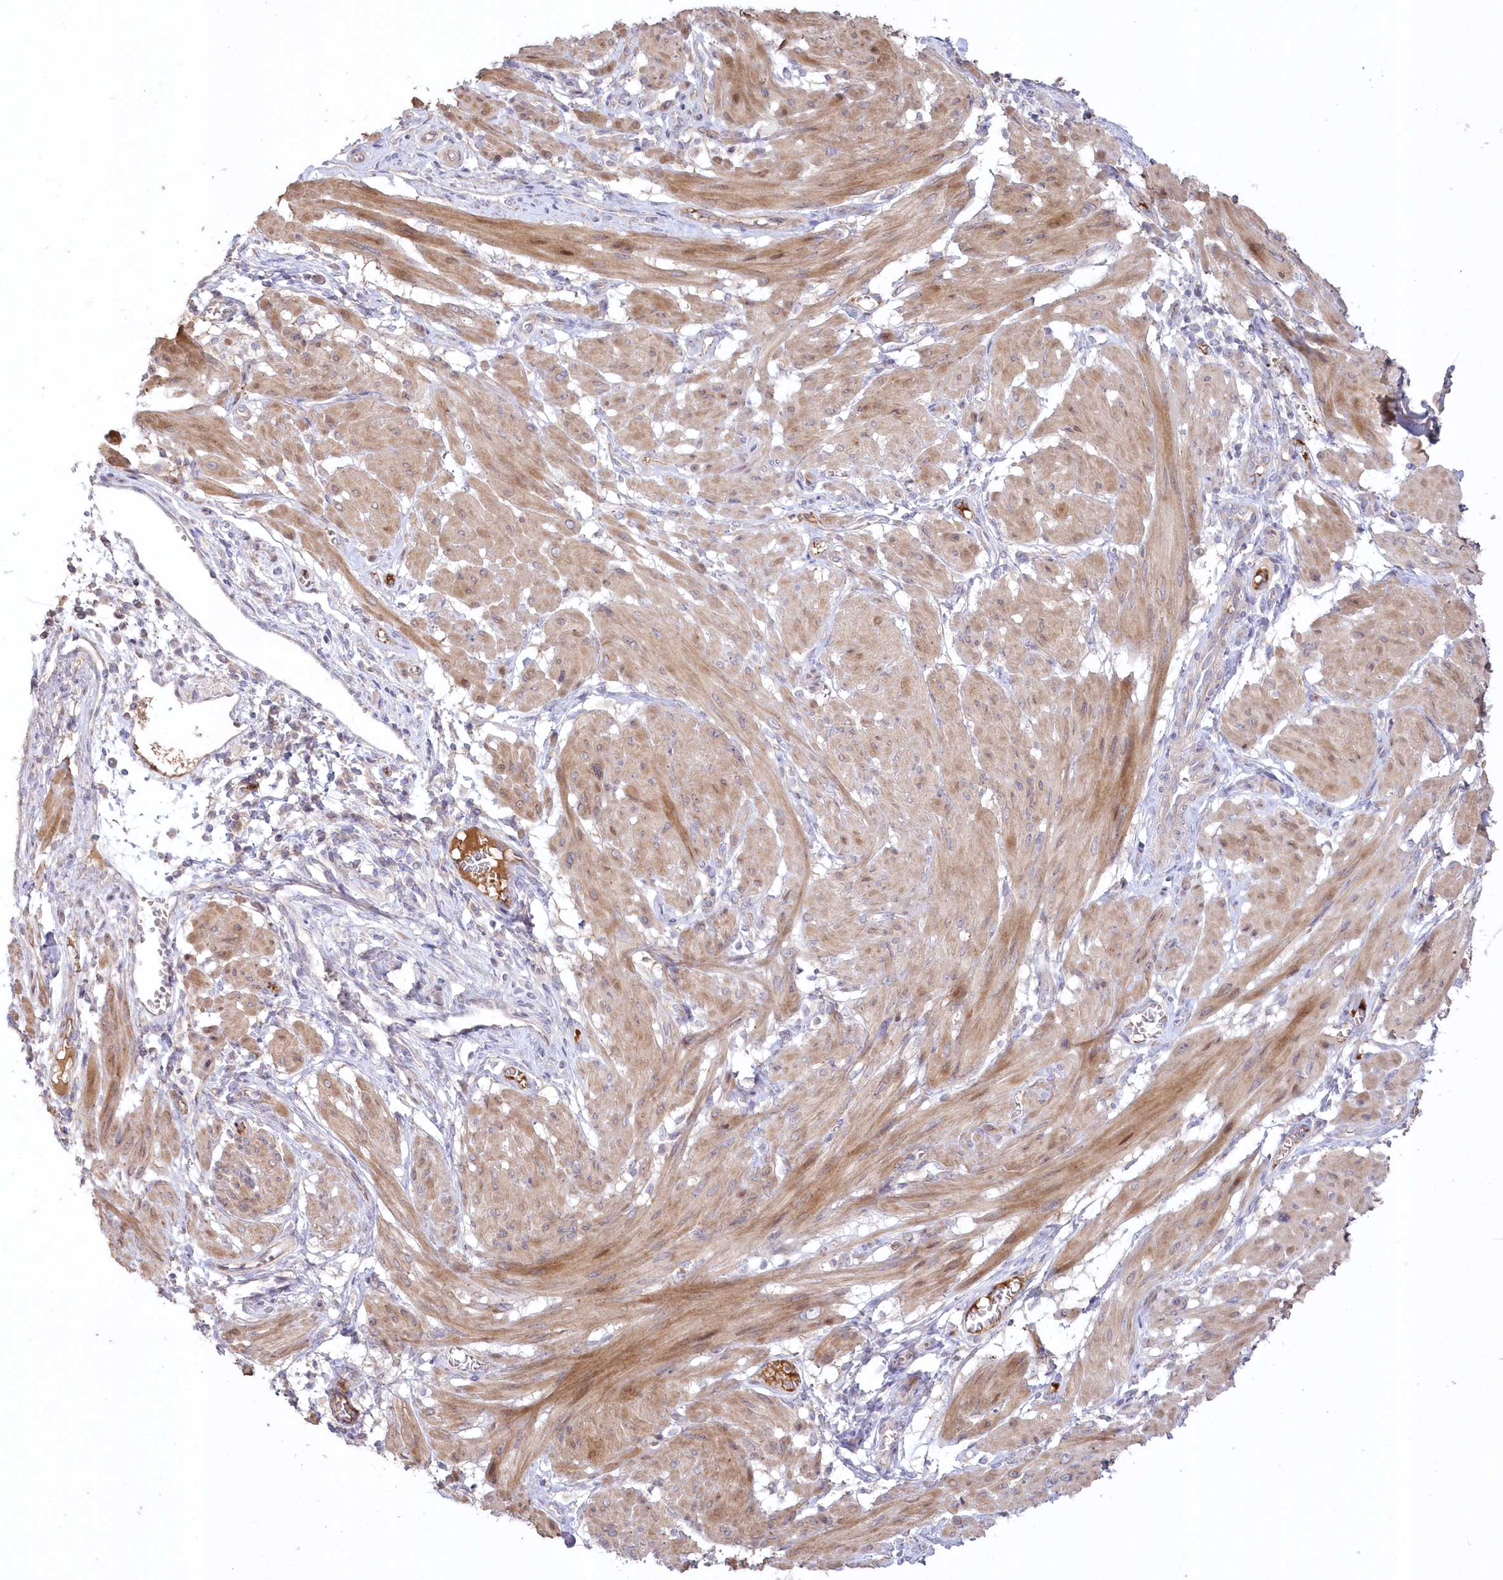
{"staining": {"intensity": "moderate", "quantity": ">75%", "location": "cytoplasmic/membranous"}, "tissue": "smooth muscle", "cell_type": "Smooth muscle cells", "image_type": "normal", "snomed": [{"axis": "morphology", "description": "Normal tissue, NOS"}, {"axis": "topography", "description": "Smooth muscle"}], "caption": "High-magnification brightfield microscopy of unremarkable smooth muscle stained with DAB (3,3'-diaminobenzidine) (brown) and counterstained with hematoxylin (blue). smooth muscle cells exhibit moderate cytoplasmic/membranous positivity is identified in approximately>75% of cells.", "gene": "WBP1L", "patient": {"sex": "female", "age": 39}}